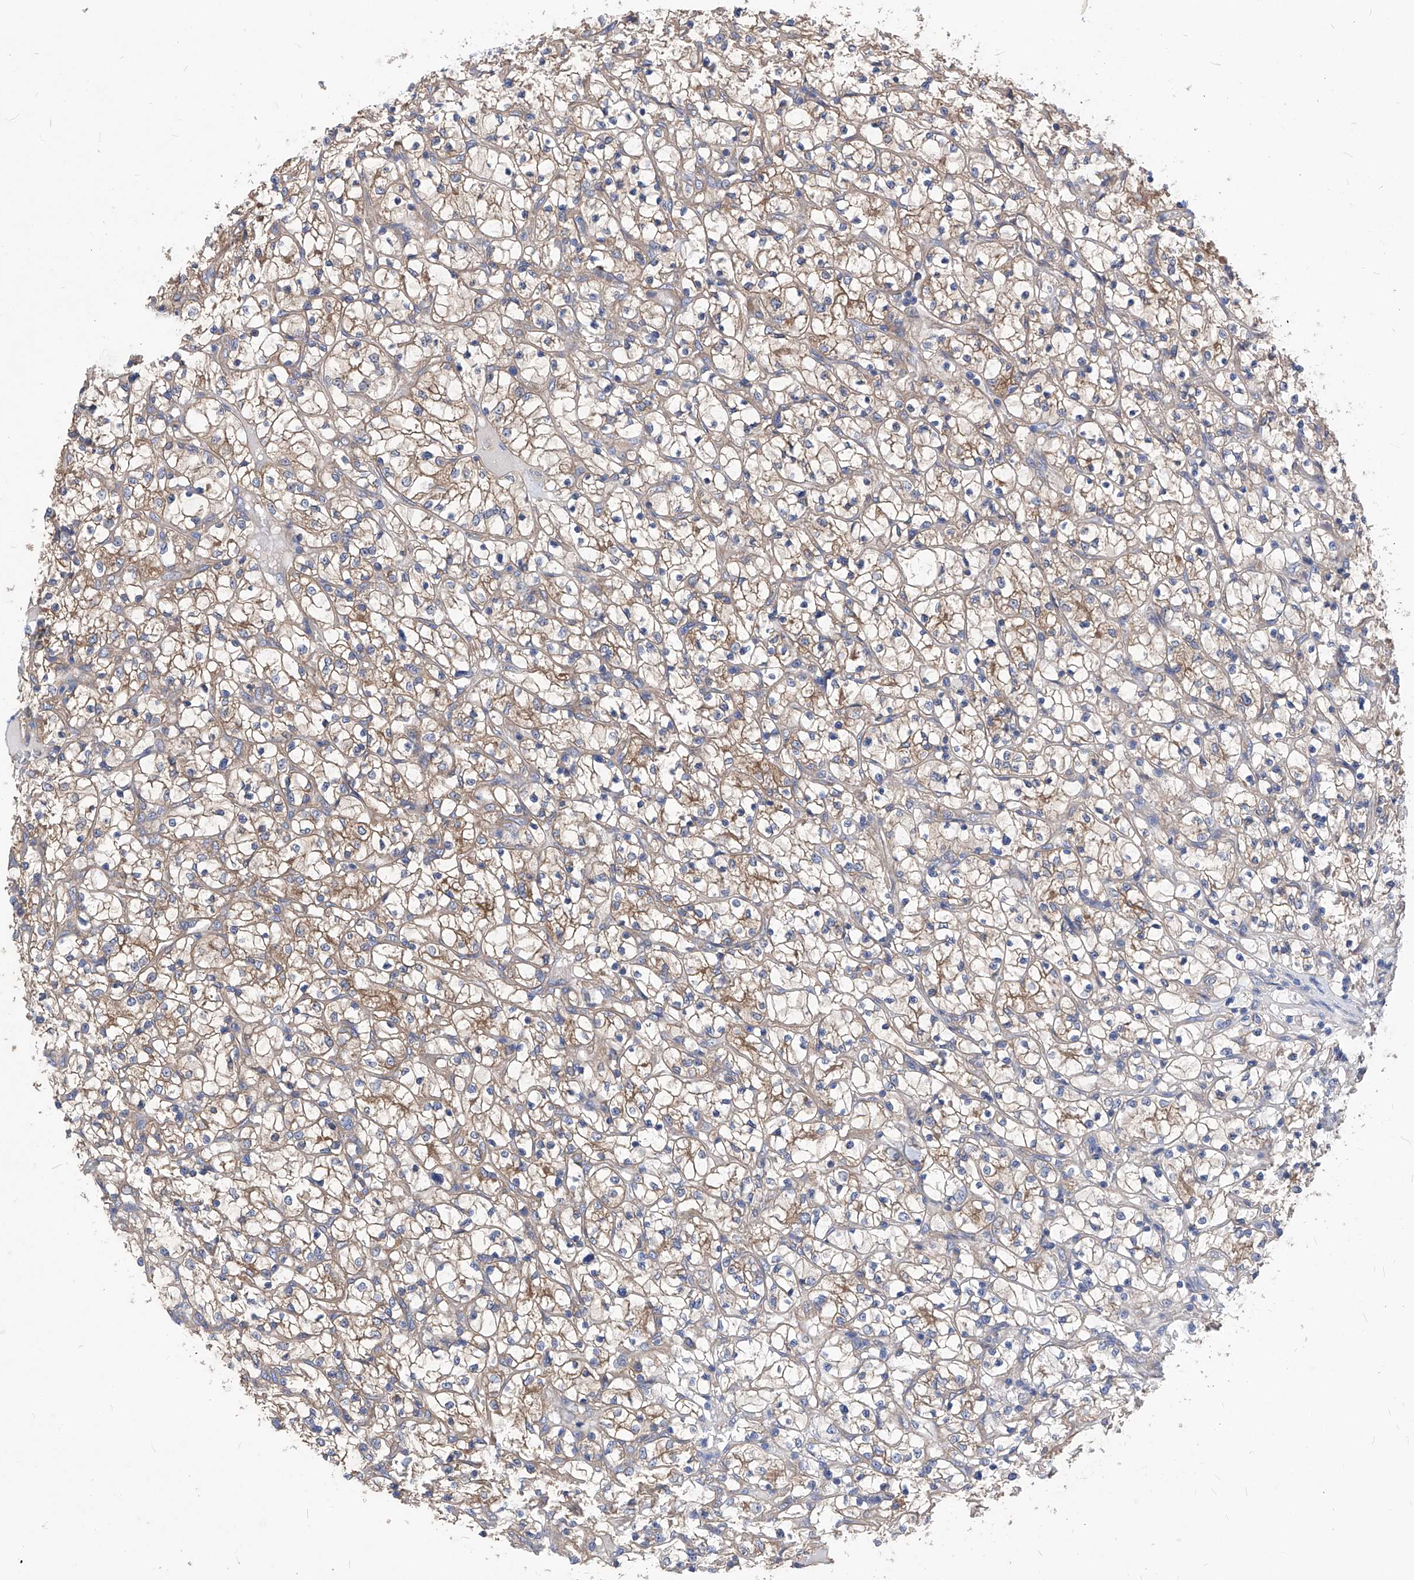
{"staining": {"intensity": "moderate", "quantity": "25%-75%", "location": "cytoplasmic/membranous"}, "tissue": "renal cancer", "cell_type": "Tumor cells", "image_type": "cancer", "snomed": [{"axis": "morphology", "description": "Adenocarcinoma, NOS"}, {"axis": "topography", "description": "Kidney"}], "caption": "Protein staining demonstrates moderate cytoplasmic/membranous expression in approximately 25%-75% of tumor cells in renal cancer (adenocarcinoma). The staining was performed using DAB (3,3'-diaminobenzidine) to visualize the protein expression in brown, while the nuclei were stained in blue with hematoxylin (Magnification: 20x).", "gene": "XPNPEP1", "patient": {"sex": "female", "age": 69}}